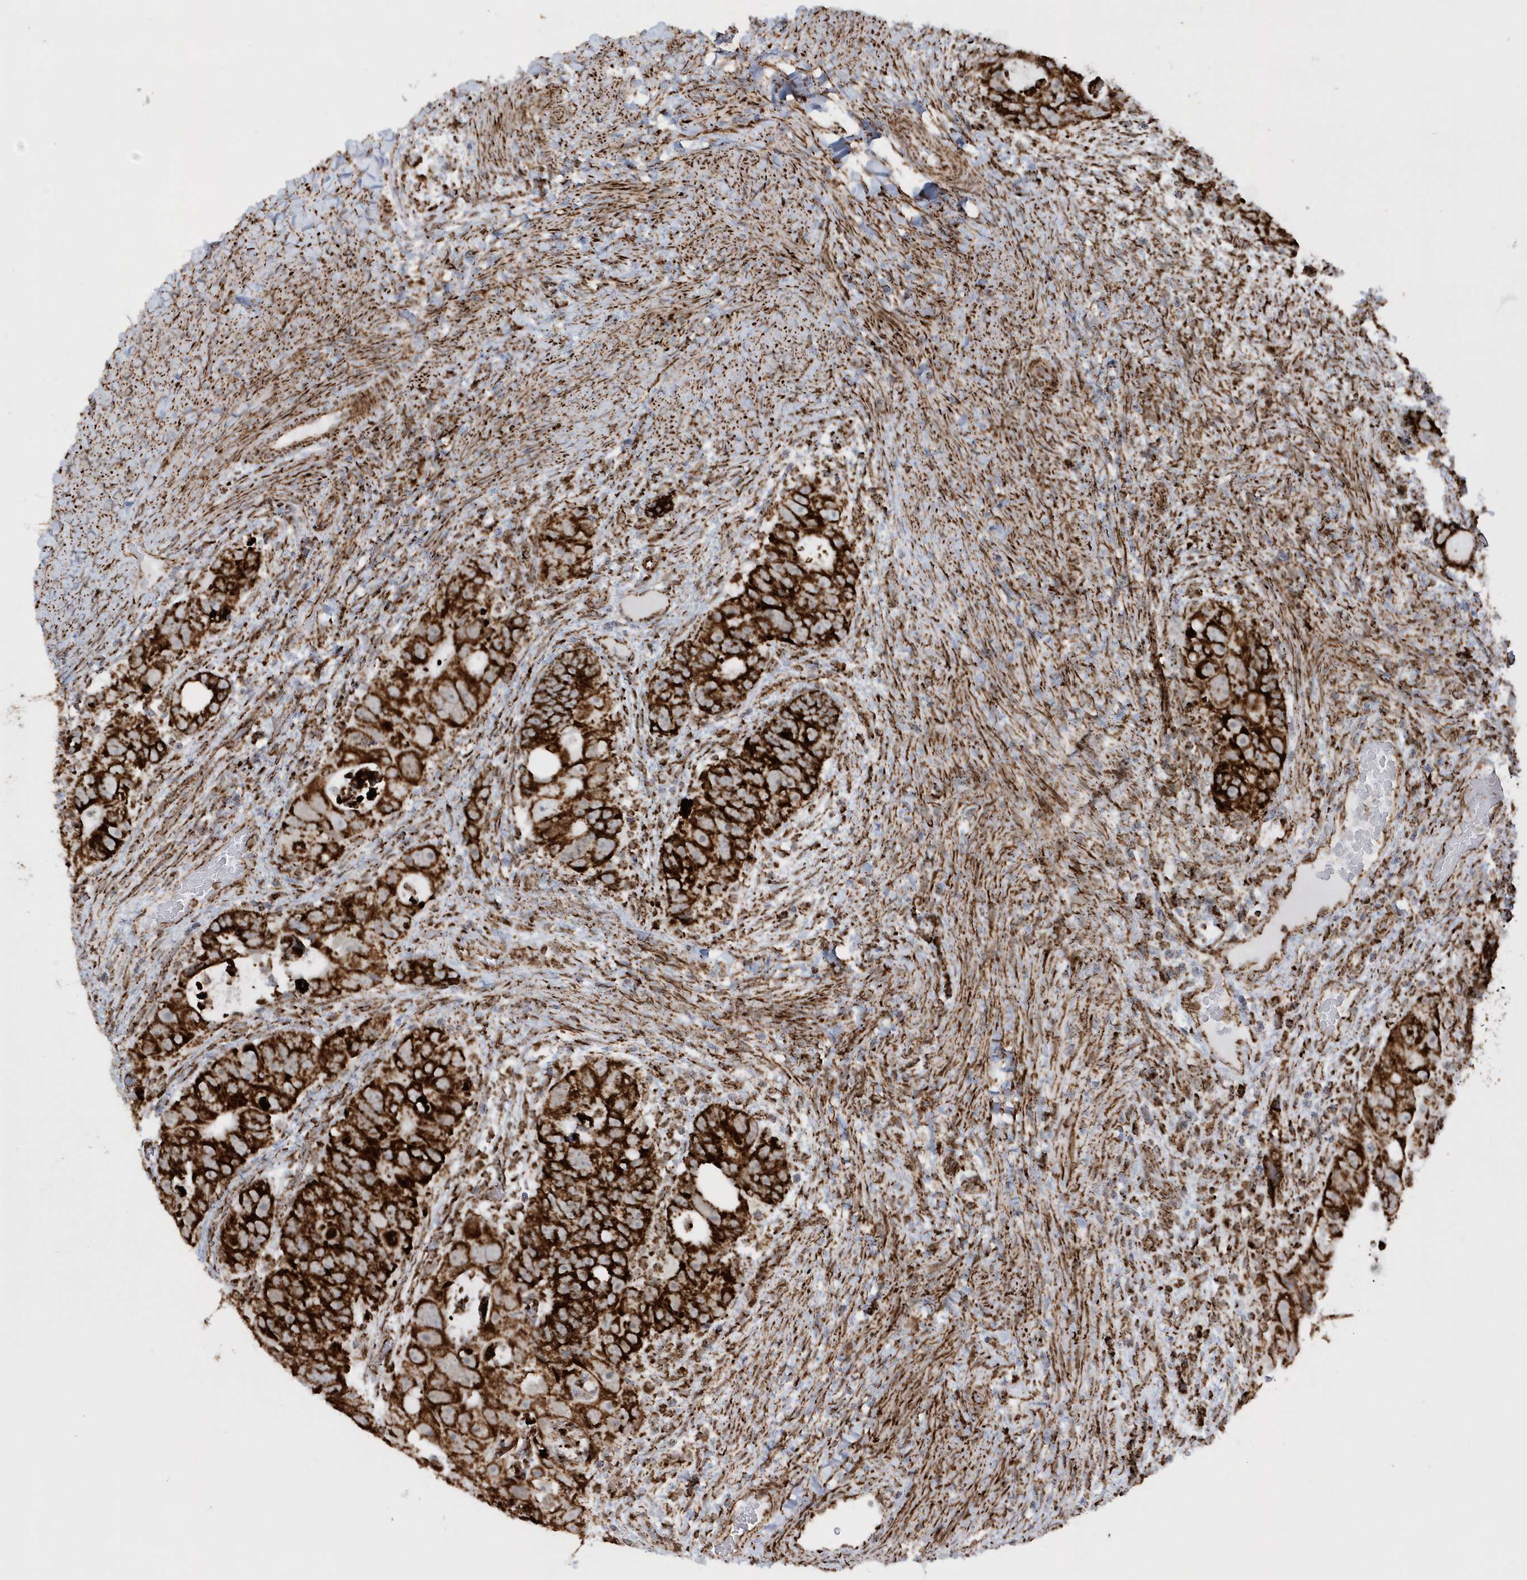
{"staining": {"intensity": "strong", "quantity": ">75%", "location": "cytoplasmic/membranous"}, "tissue": "colorectal cancer", "cell_type": "Tumor cells", "image_type": "cancer", "snomed": [{"axis": "morphology", "description": "Adenocarcinoma, NOS"}, {"axis": "topography", "description": "Rectum"}], "caption": "Approximately >75% of tumor cells in human colorectal adenocarcinoma exhibit strong cytoplasmic/membranous protein expression as visualized by brown immunohistochemical staining.", "gene": "CRY2", "patient": {"sex": "male", "age": 59}}